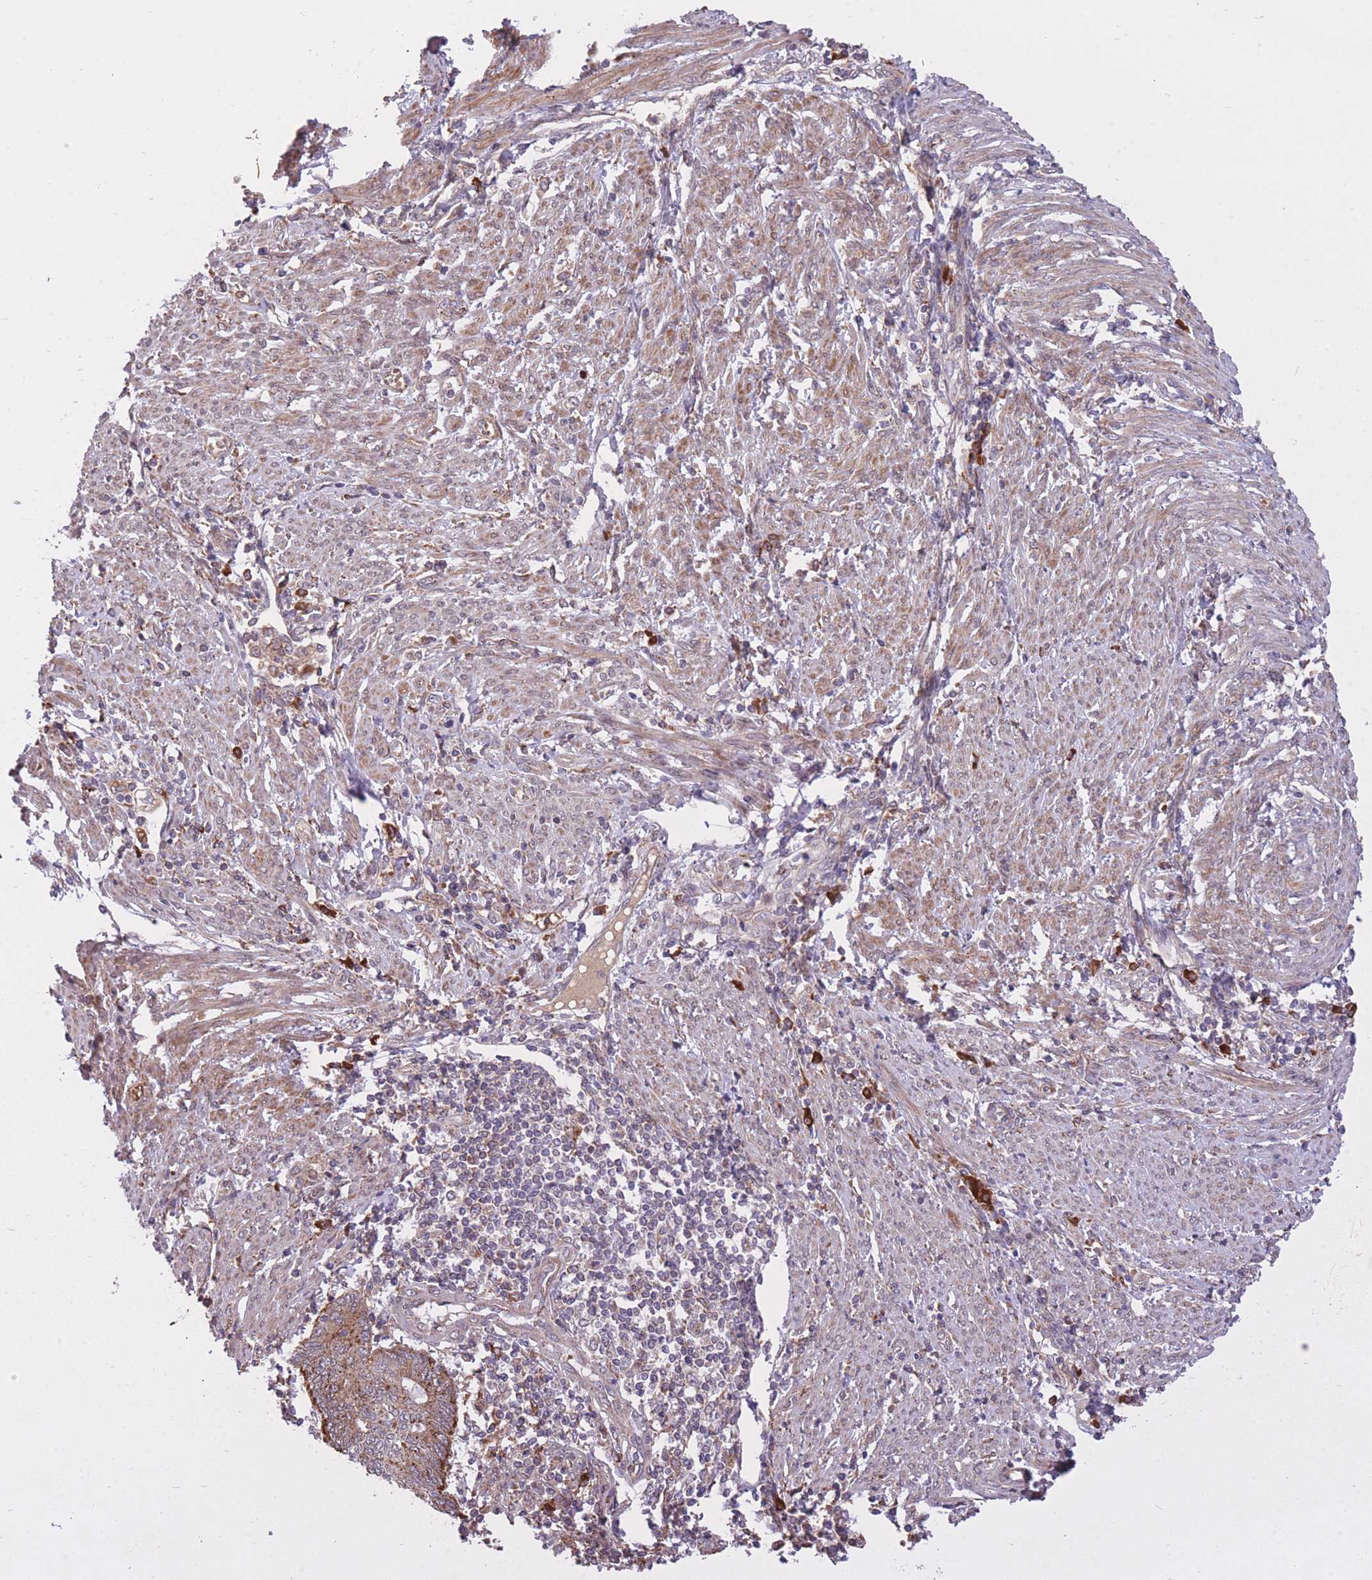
{"staining": {"intensity": "moderate", "quantity": ">75%", "location": "cytoplasmic/membranous"}, "tissue": "endometrial cancer", "cell_type": "Tumor cells", "image_type": "cancer", "snomed": [{"axis": "morphology", "description": "Adenocarcinoma, NOS"}, {"axis": "topography", "description": "Uterus"}, {"axis": "topography", "description": "Endometrium"}], "caption": "Immunohistochemistry of endometrial cancer shows medium levels of moderate cytoplasmic/membranous staining in approximately >75% of tumor cells.", "gene": "POLR3F", "patient": {"sex": "female", "age": 70}}